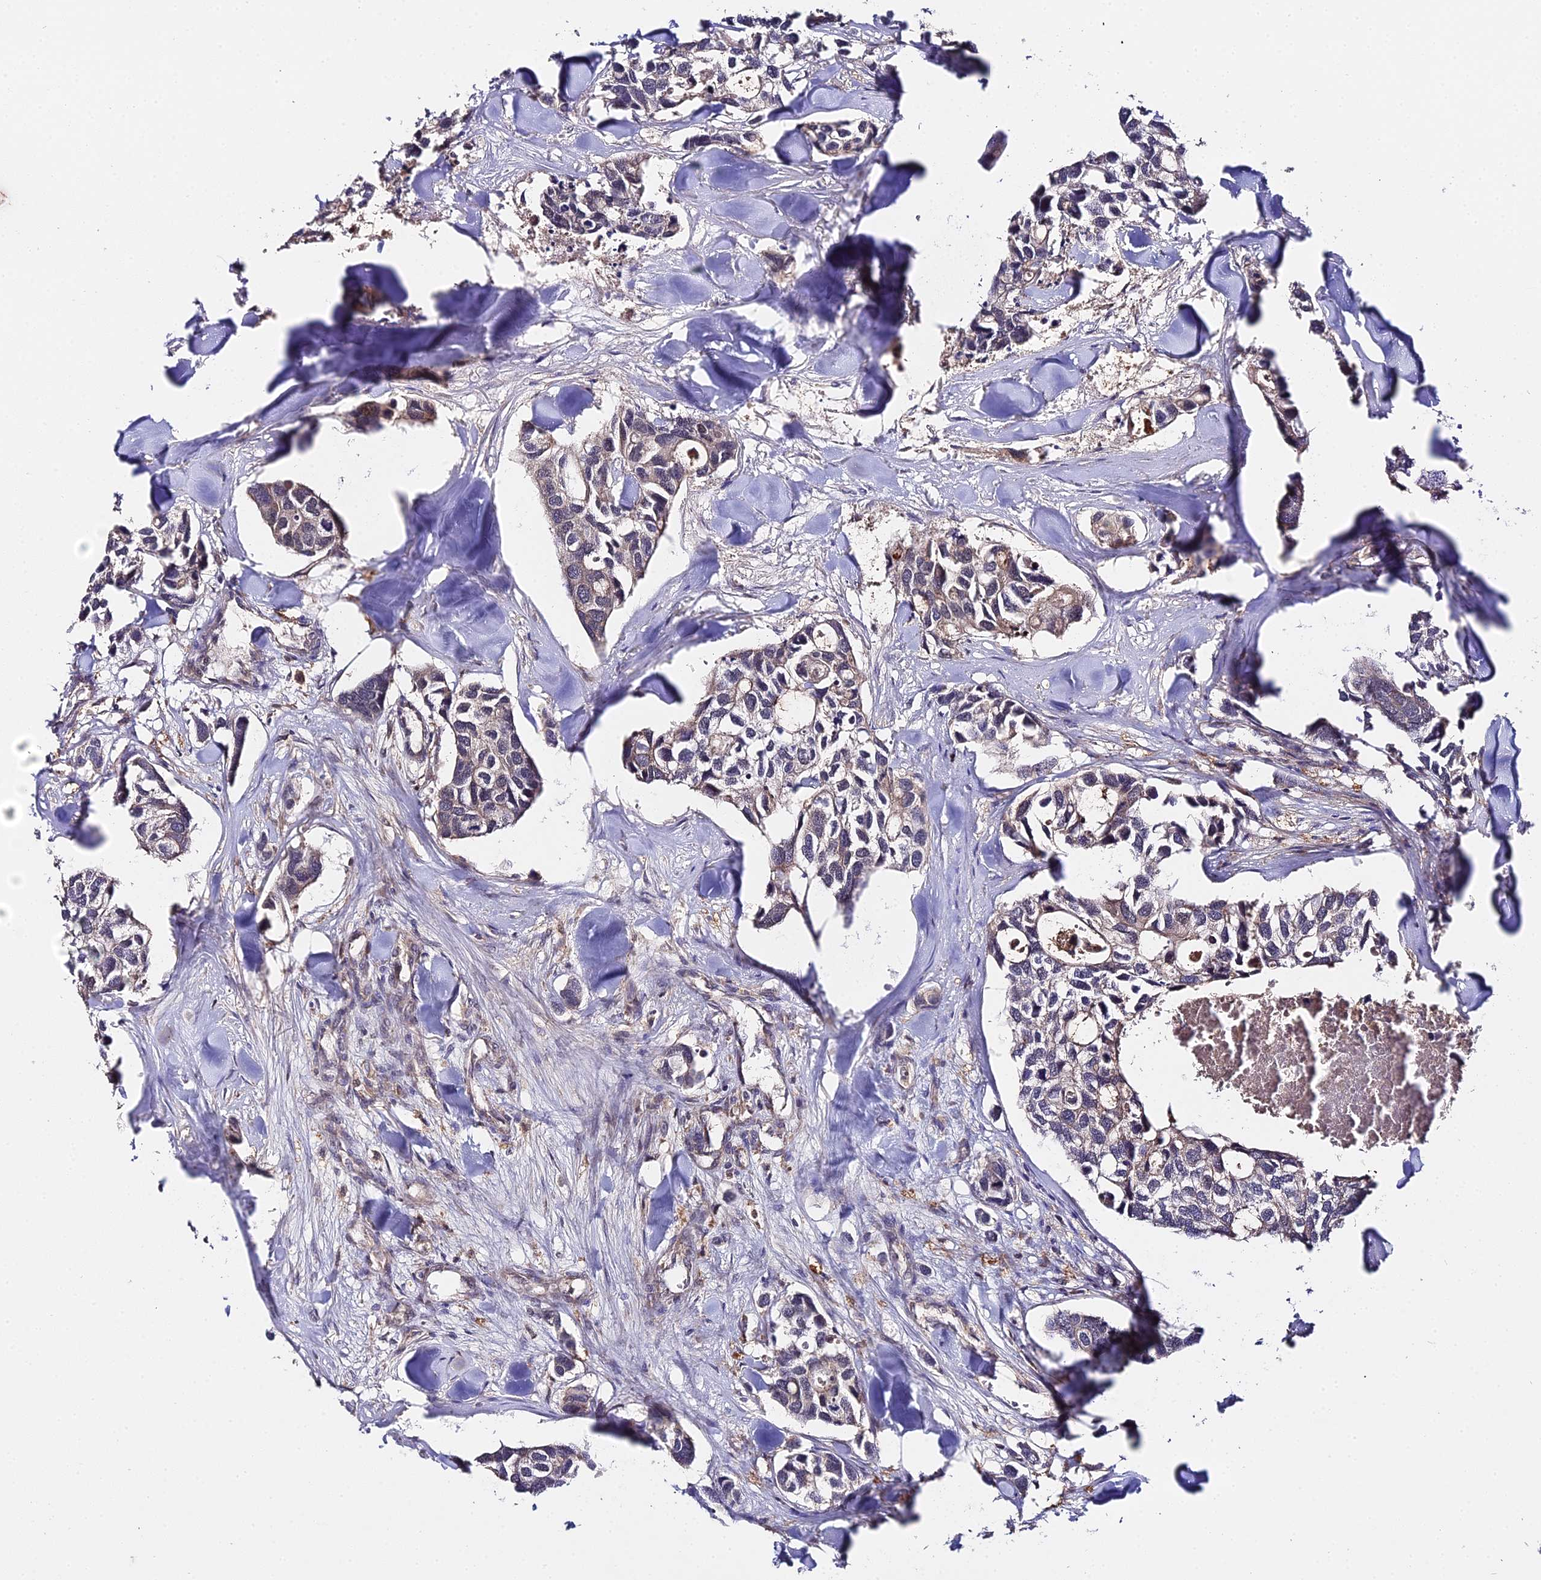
{"staining": {"intensity": "weak", "quantity": "25%-75%", "location": "cytoplasmic/membranous"}, "tissue": "breast cancer", "cell_type": "Tumor cells", "image_type": "cancer", "snomed": [{"axis": "morphology", "description": "Duct carcinoma"}, {"axis": "topography", "description": "Breast"}], "caption": "About 25%-75% of tumor cells in human breast cancer (infiltrating ductal carcinoma) demonstrate weak cytoplasmic/membranous protein positivity as visualized by brown immunohistochemical staining.", "gene": "ZBED8", "patient": {"sex": "female", "age": 83}}